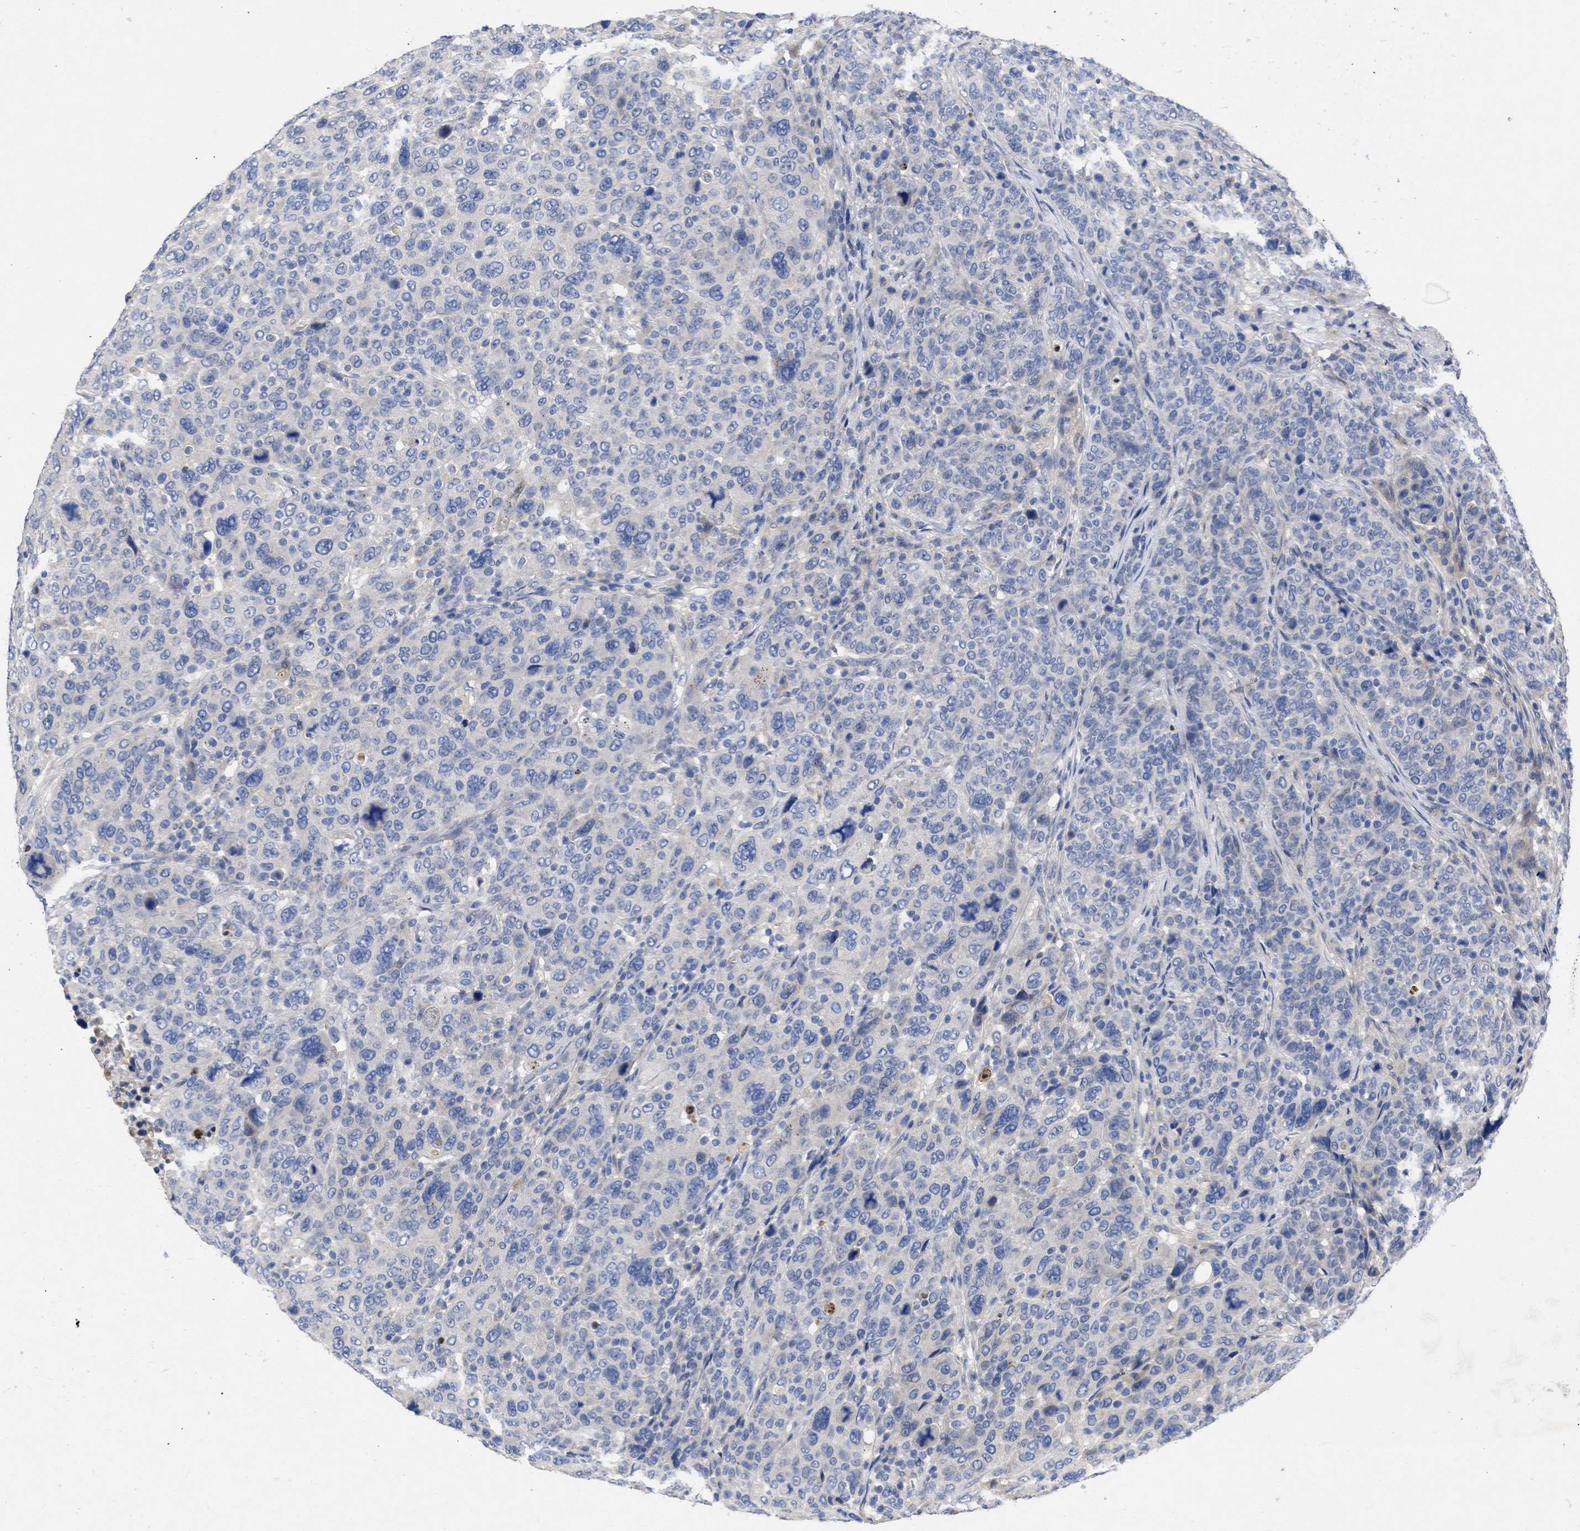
{"staining": {"intensity": "negative", "quantity": "none", "location": "none"}, "tissue": "breast cancer", "cell_type": "Tumor cells", "image_type": "cancer", "snomed": [{"axis": "morphology", "description": "Duct carcinoma"}, {"axis": "topography", "description": "Breast"}], "caption": "High power microscopy photomicrograph of an immunohistochemistry histopathology image of breast cancer, revealing no significant staining in tumor cells. Nuclei are stained in blue.", "gene": "ARHGEF4", "patient": {"sex": "female", "age": 37}}